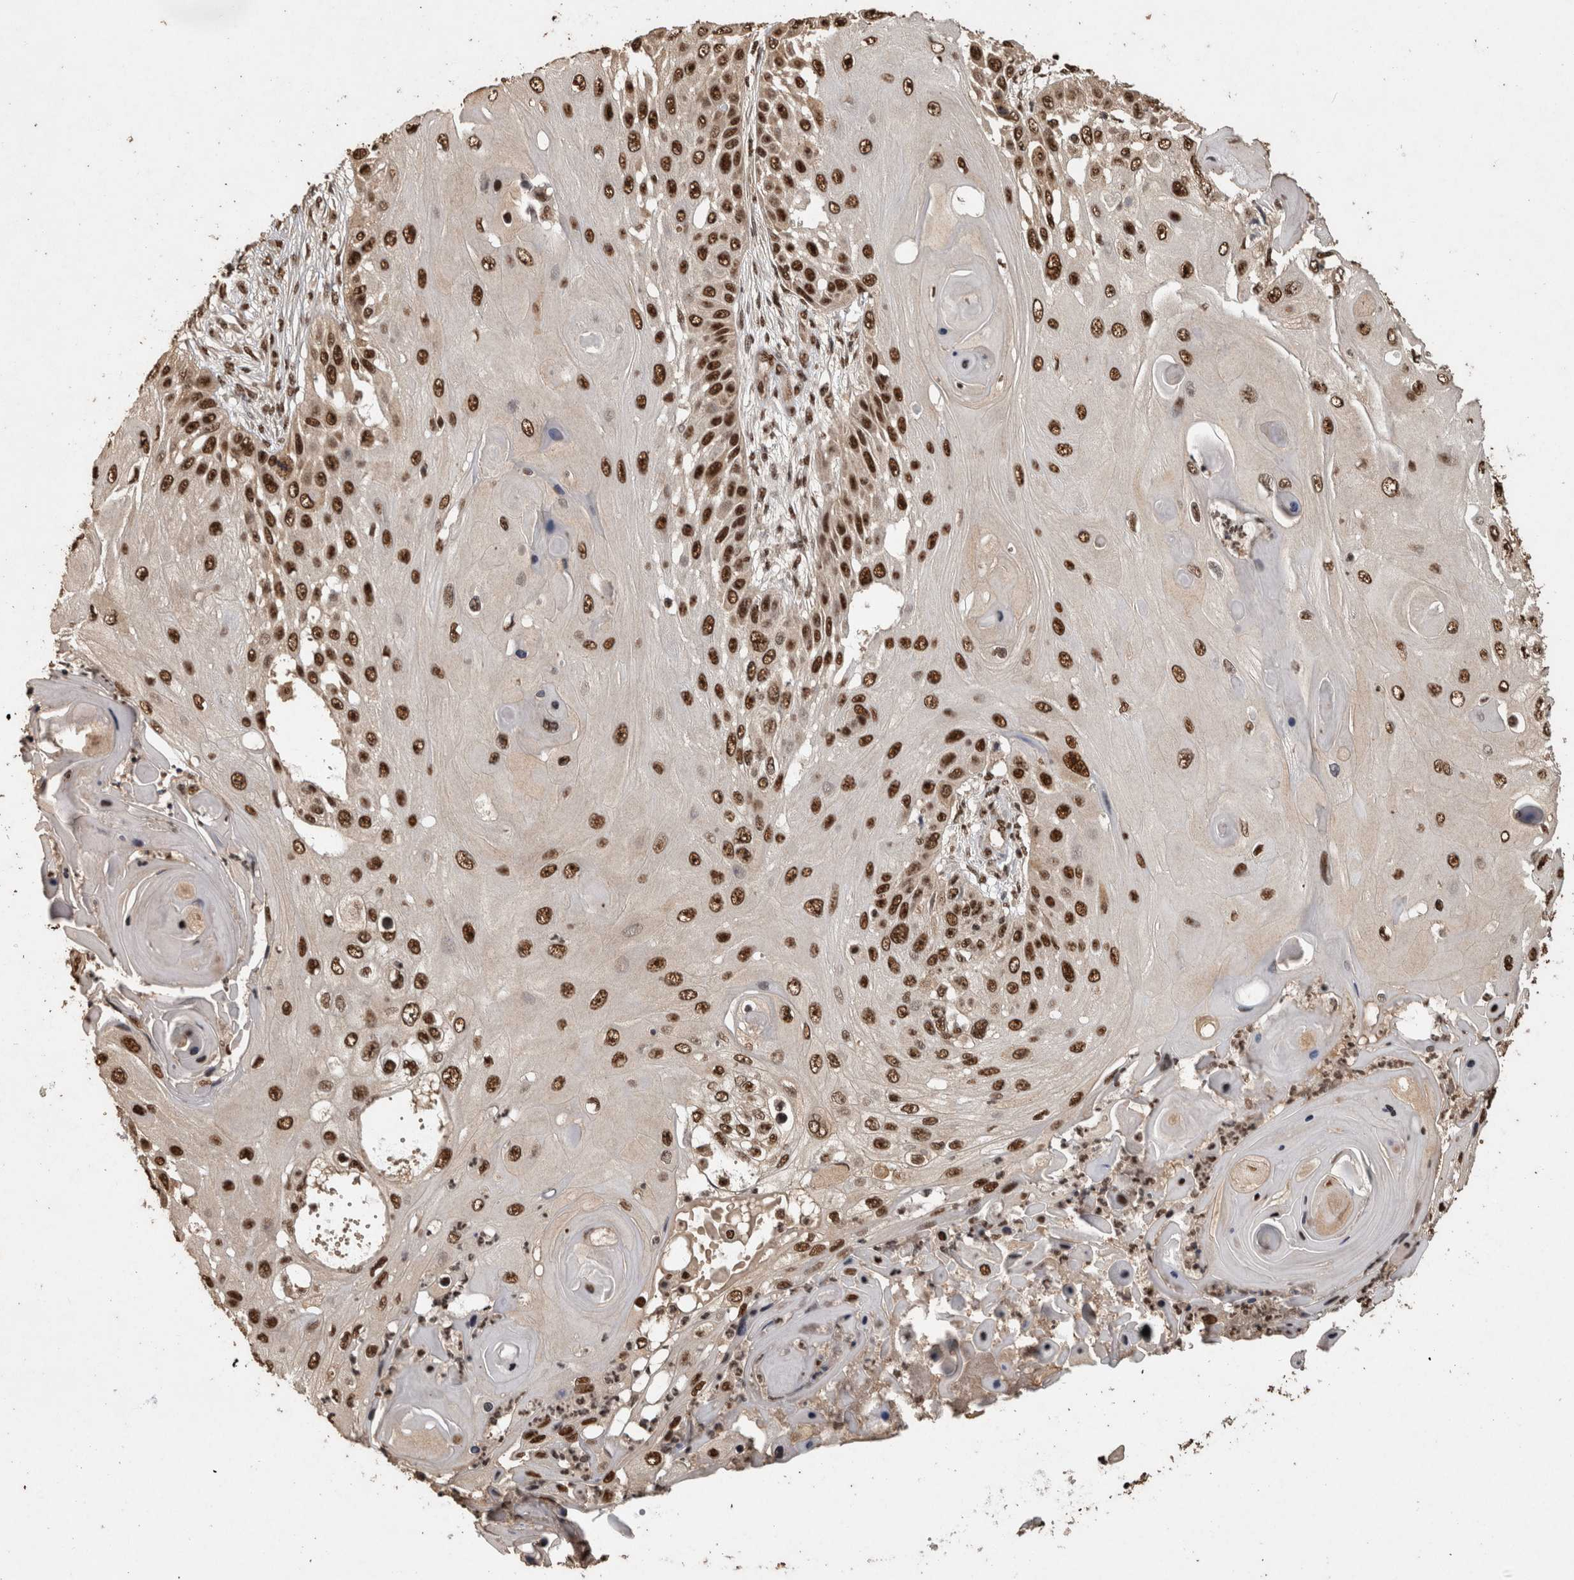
{"staining": {"intensity": "strong", "quantity": ">75%", "location": "nuclear"}, "tissue": "skin cancer", "cell_type": "Tumor cells", "image_type": "cancer", "snomed": [{"axis": "morphology", "description": "Squamous cell carcinoma, NOS"}, {"axis": "topography", "description": "Skin"}], "caption": "Tumor cells show strong nuclear staining in about >75% of cells in squamous cell carcinoma (skin).", "gene": "RAD50", "patient": {"sex": "female", "age": 44}}